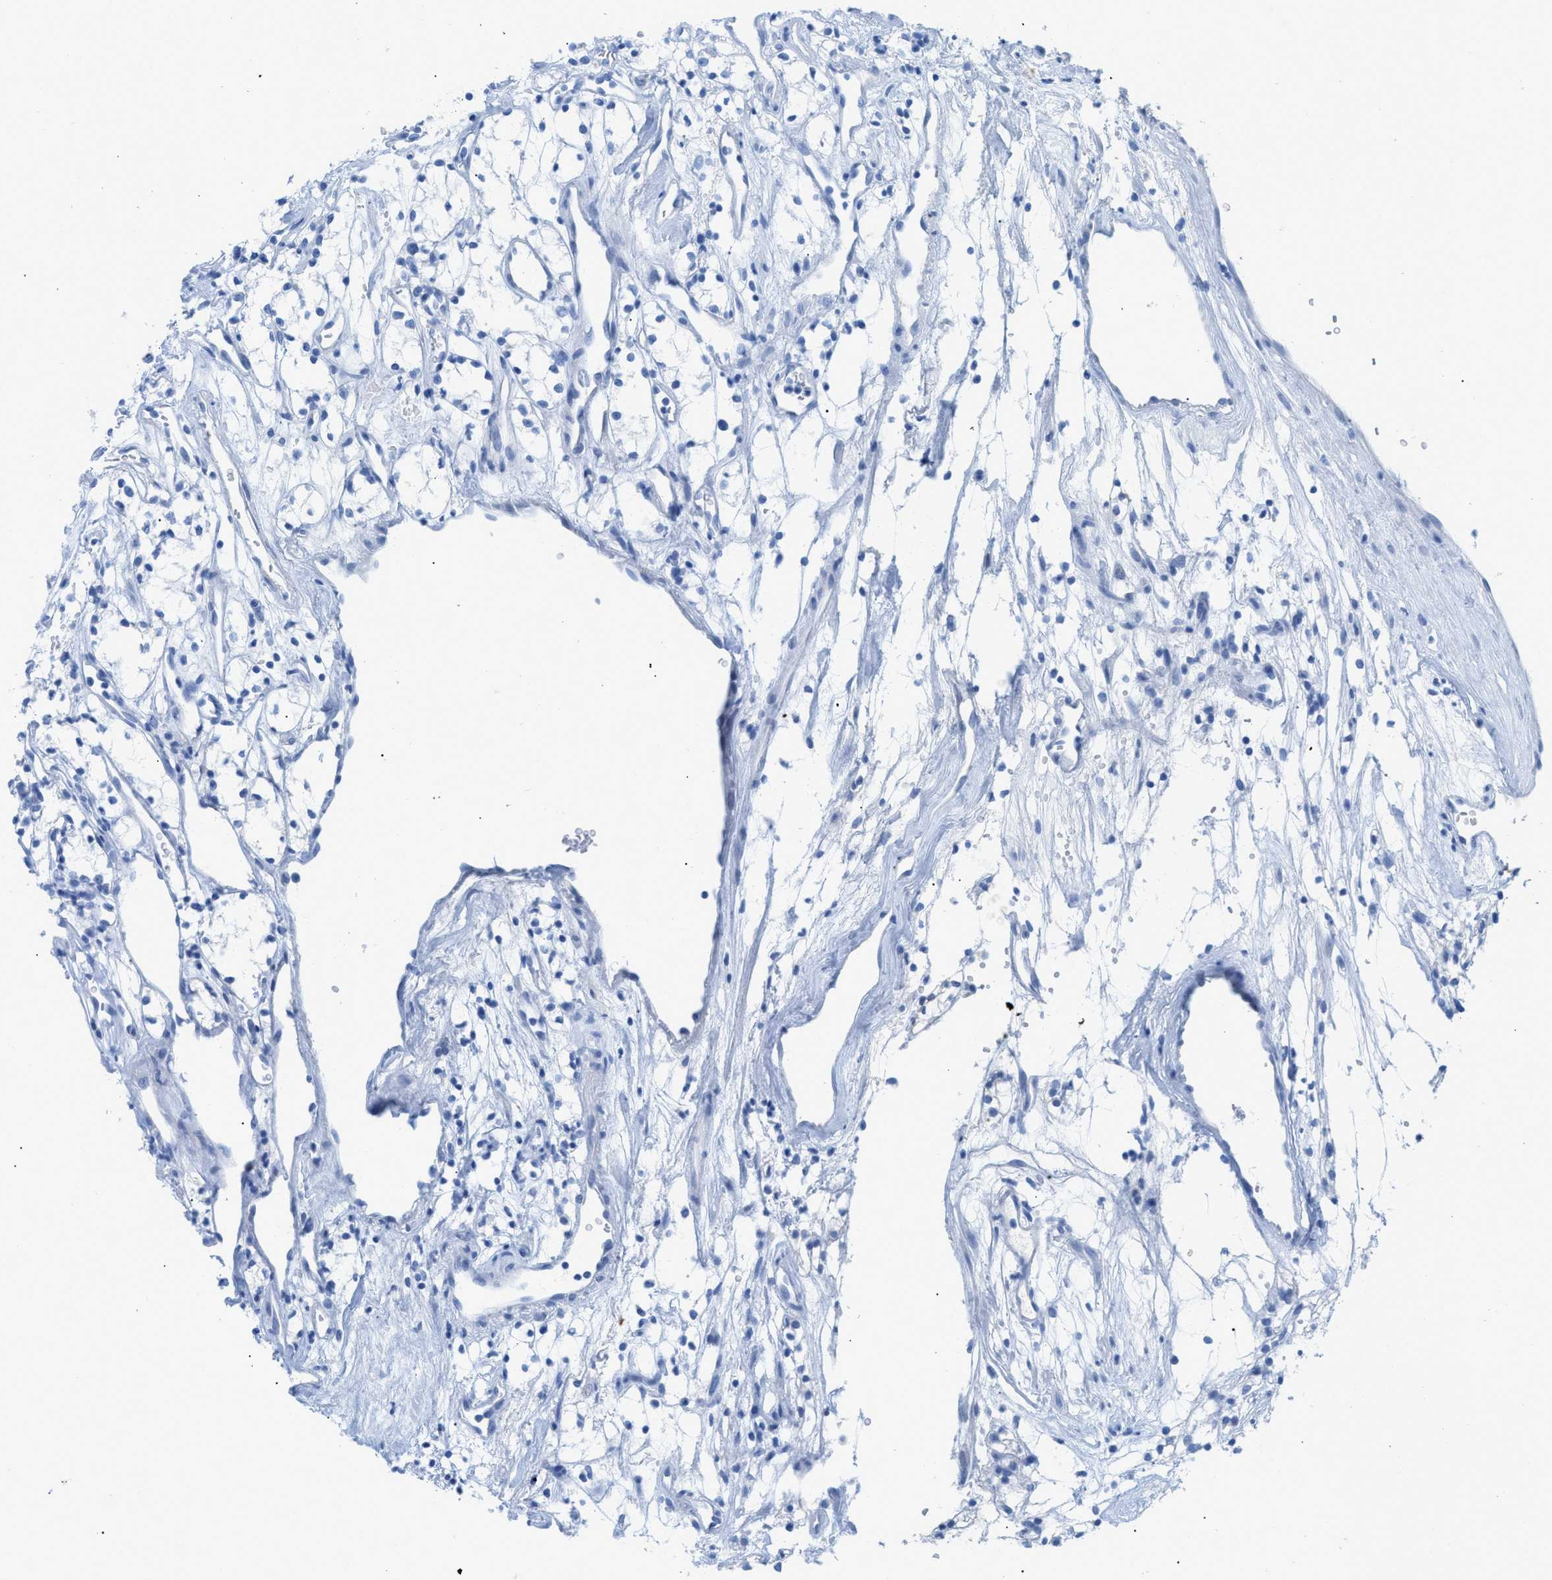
{"staining": {"intensity": "negative", "quantity": "none", "location": "none"}, "tissue": "renal cancer", "cell_type": "Tumor cells", "image_type": "cancer", "snomed": [{"axis": "morphology", "description": "Adenocarcinoma, NOS"}, {"axis": "topography", "description": "Kidney"}], "caption": "High magnification brightfield microscopy of renal cancer (adenocarcinoma) stained with DAB (3,3'-diaminobenzidine) (brown) and counterstained with hematoxylin (blue): tumor cells show no significant positivity. (Stains: DAB (3,3'-diaminobenzidine) immunohistochemistry (IHC) with hematoxylin counter stain, Microscopy: brightfield microscopy at high magnification).", "gene": "TCL1A", "patient": {"sex": "male", "age": 59}}